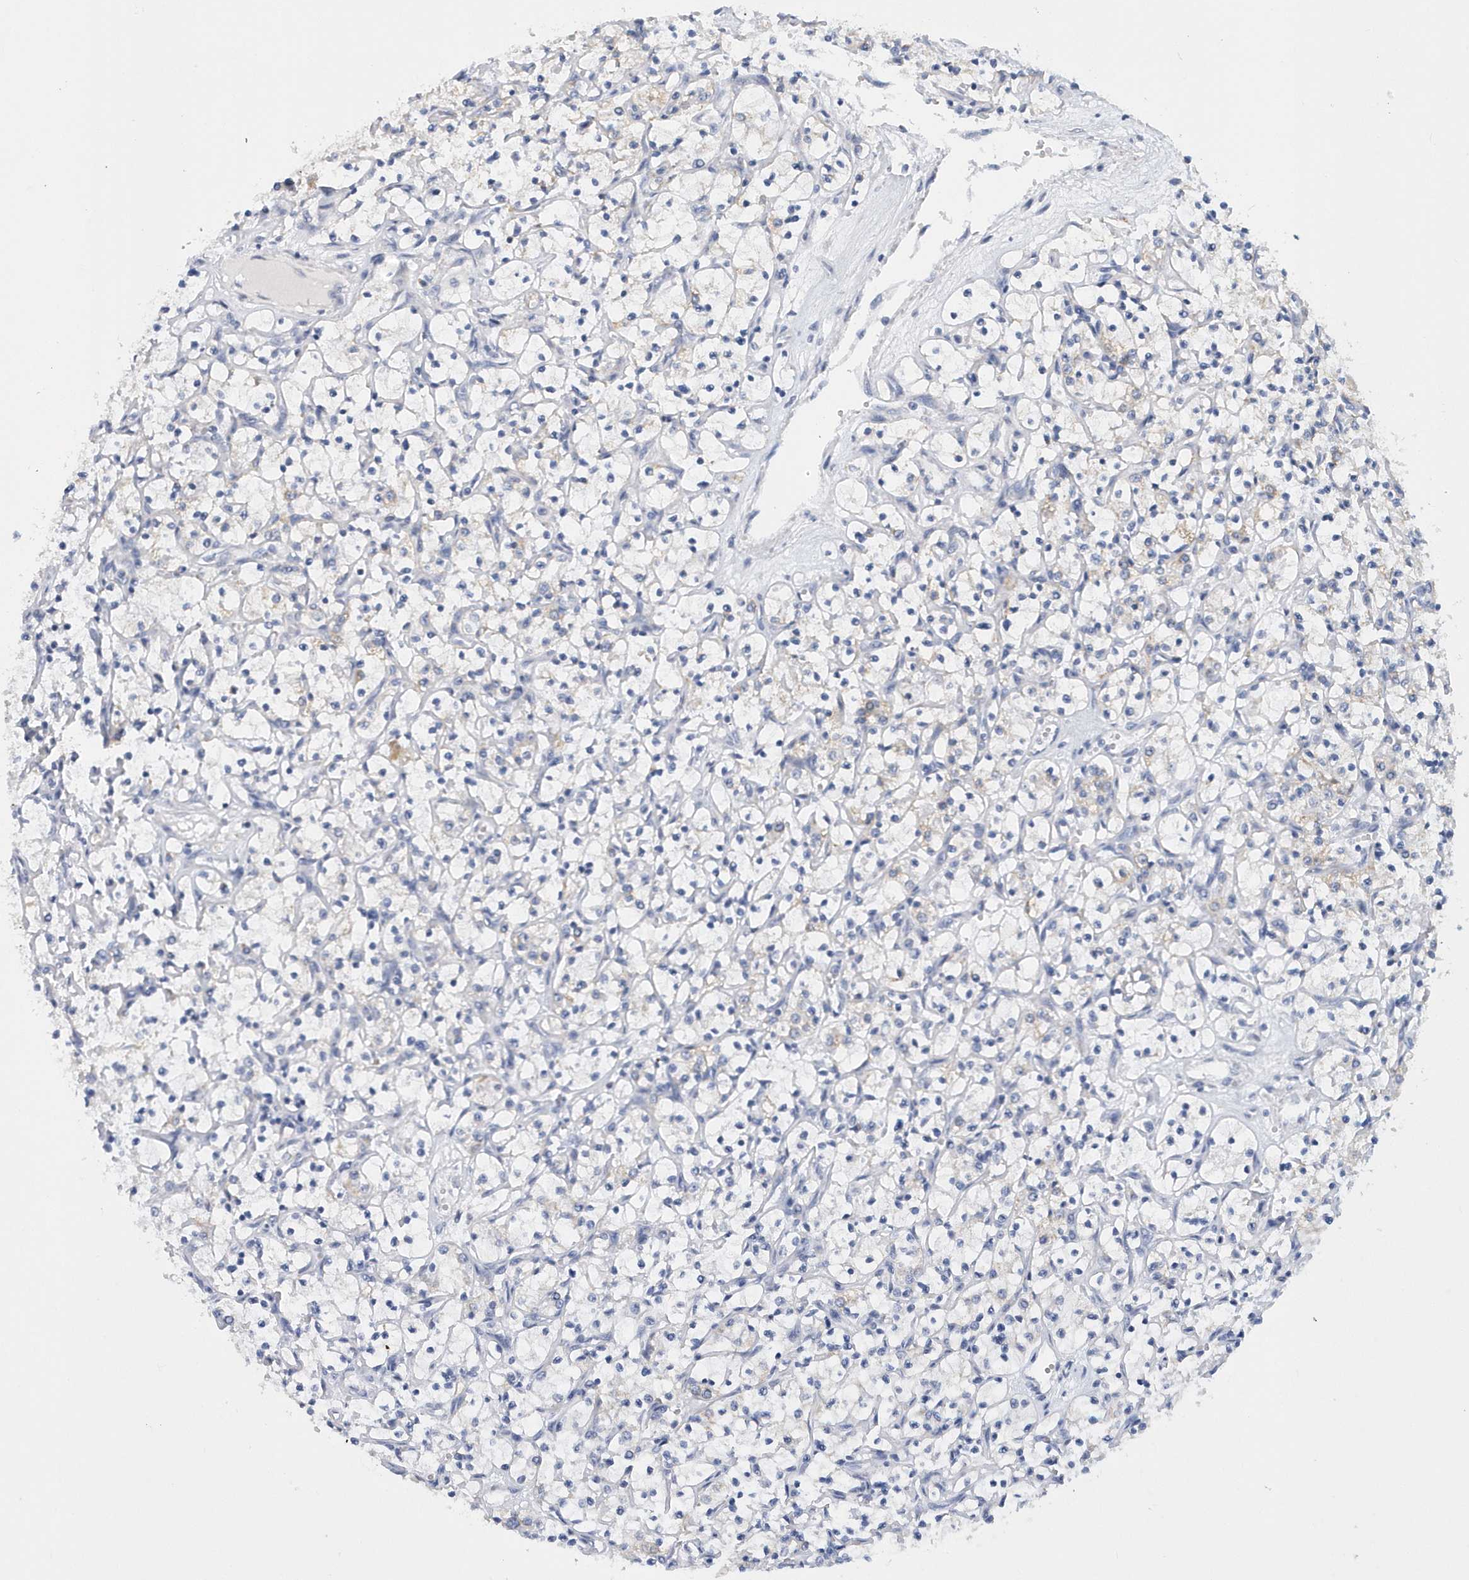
{"staining": {"intensity": "negative", "quantity": "none", "location": "none"}, "tissue": "renal cancer", "cell_type": "Tumor cells", "image_type": "cancer", "snomed": [{"axis": "morphology", "description": "Adenocarcinoma, NOS"}, {"axis": "topography", "description": "Kidney"}], "caption": "Immunohistochemistry (IHC) photomicrograph of neoplastic tissue: human renal cancer stained with DAB (3,3'-diaminobenzidine) reveals no significant protein expression in tumor cells.", "gene": "VWA5B2", "patient": {"sex": "female", "age": 69}}